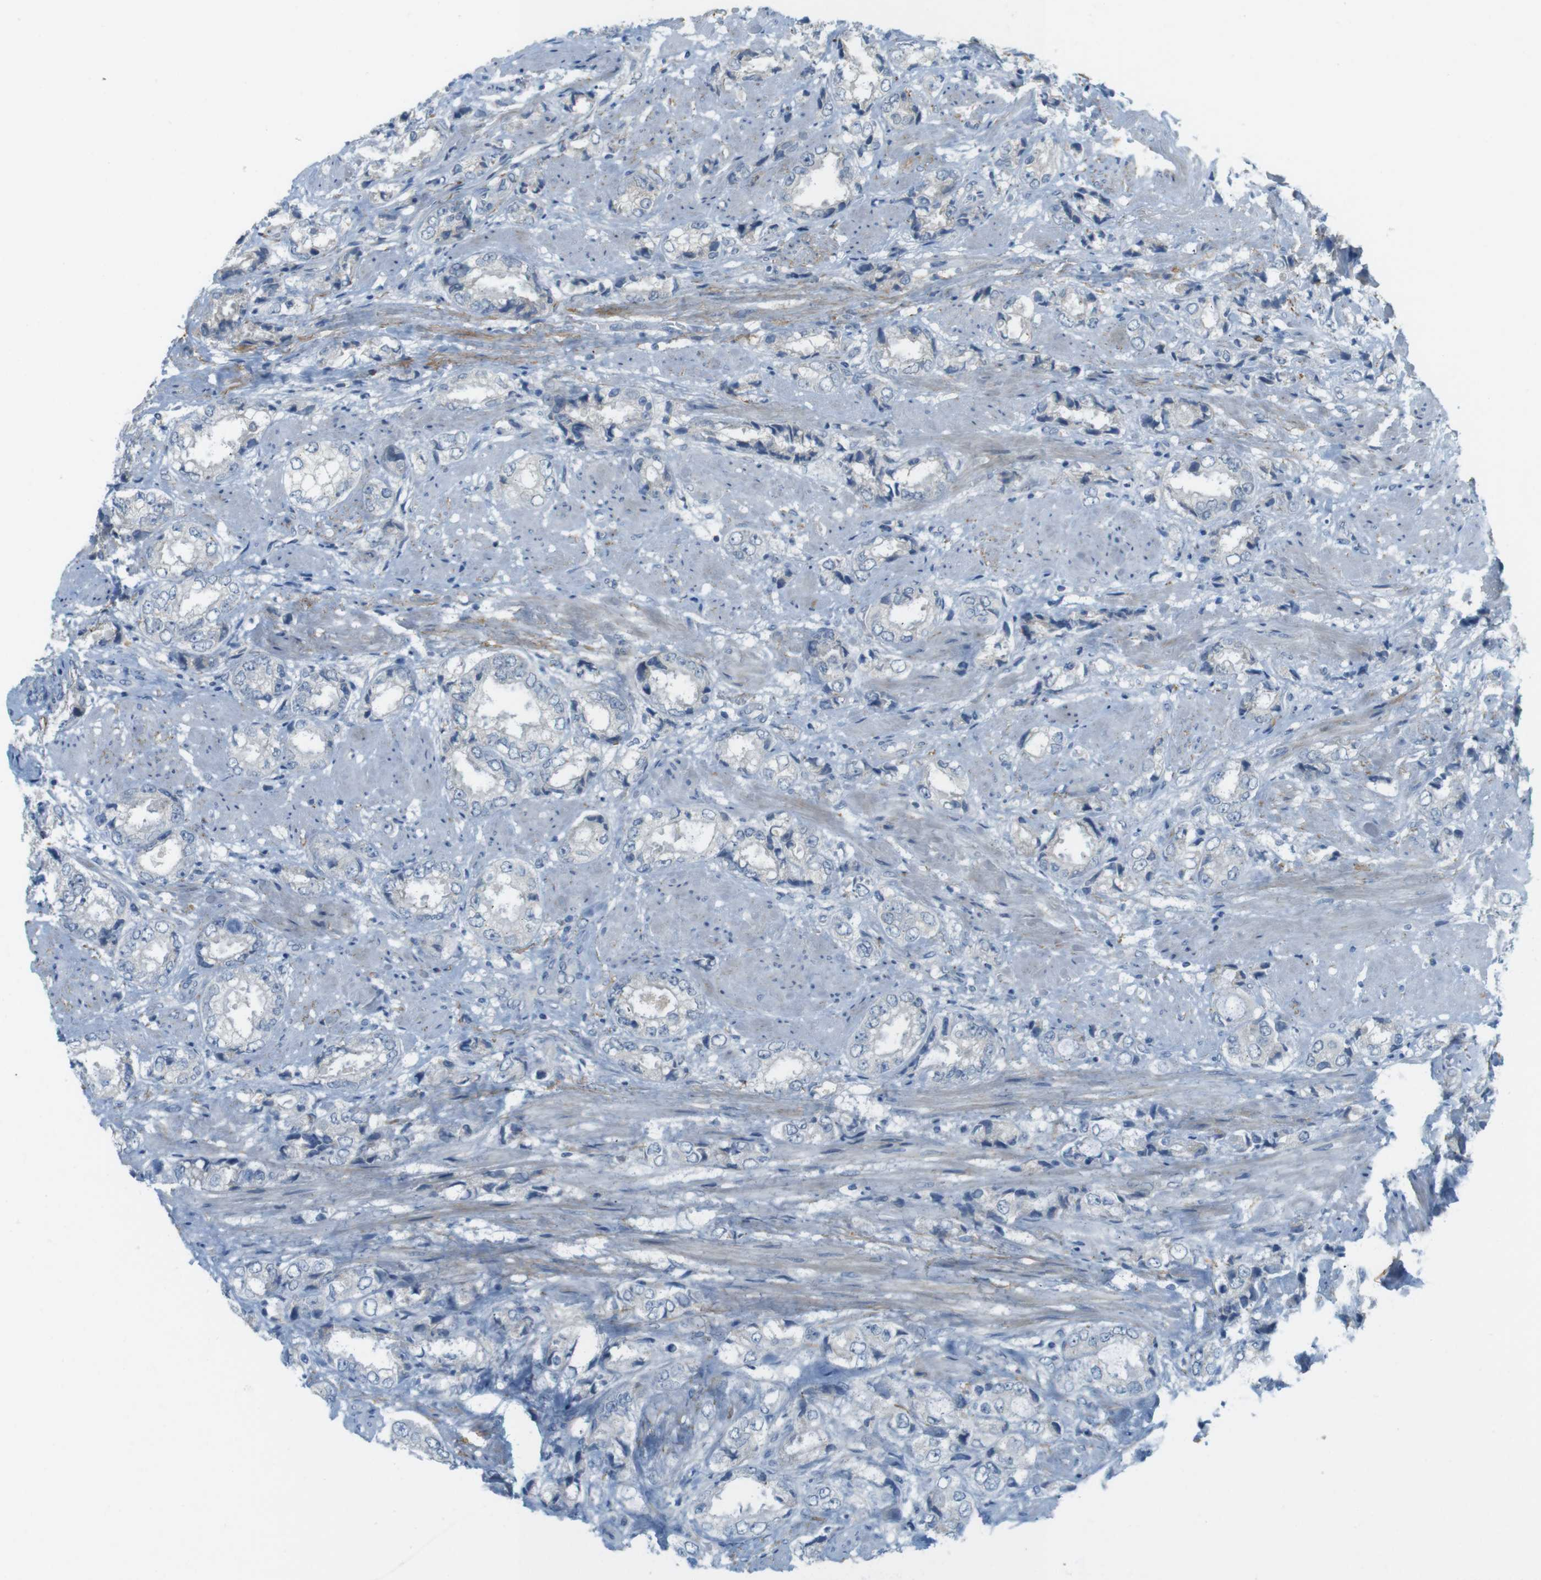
{"staining": {"intensity": "negative", "quantity": "none", "location": "none"}, "tissue": "prostate cancer", "cell_type": "Tumor cells", "image_type": "cancer", "snomed": [{"axis": "morphology", "description": "Adenocarcinoma, High grade"}, {"axis": "topography", "description": "Prostate"}], "caption": "Photomicrograph shows no protein staining in tumor cells of prostate cancer (adenocarcinoma (high-grade)) tissue. (Immunohistochemistry, brightfield microscopy, high magnification).", "gene": "UGT8", "patient": {"sex": "male", "age": 61}}